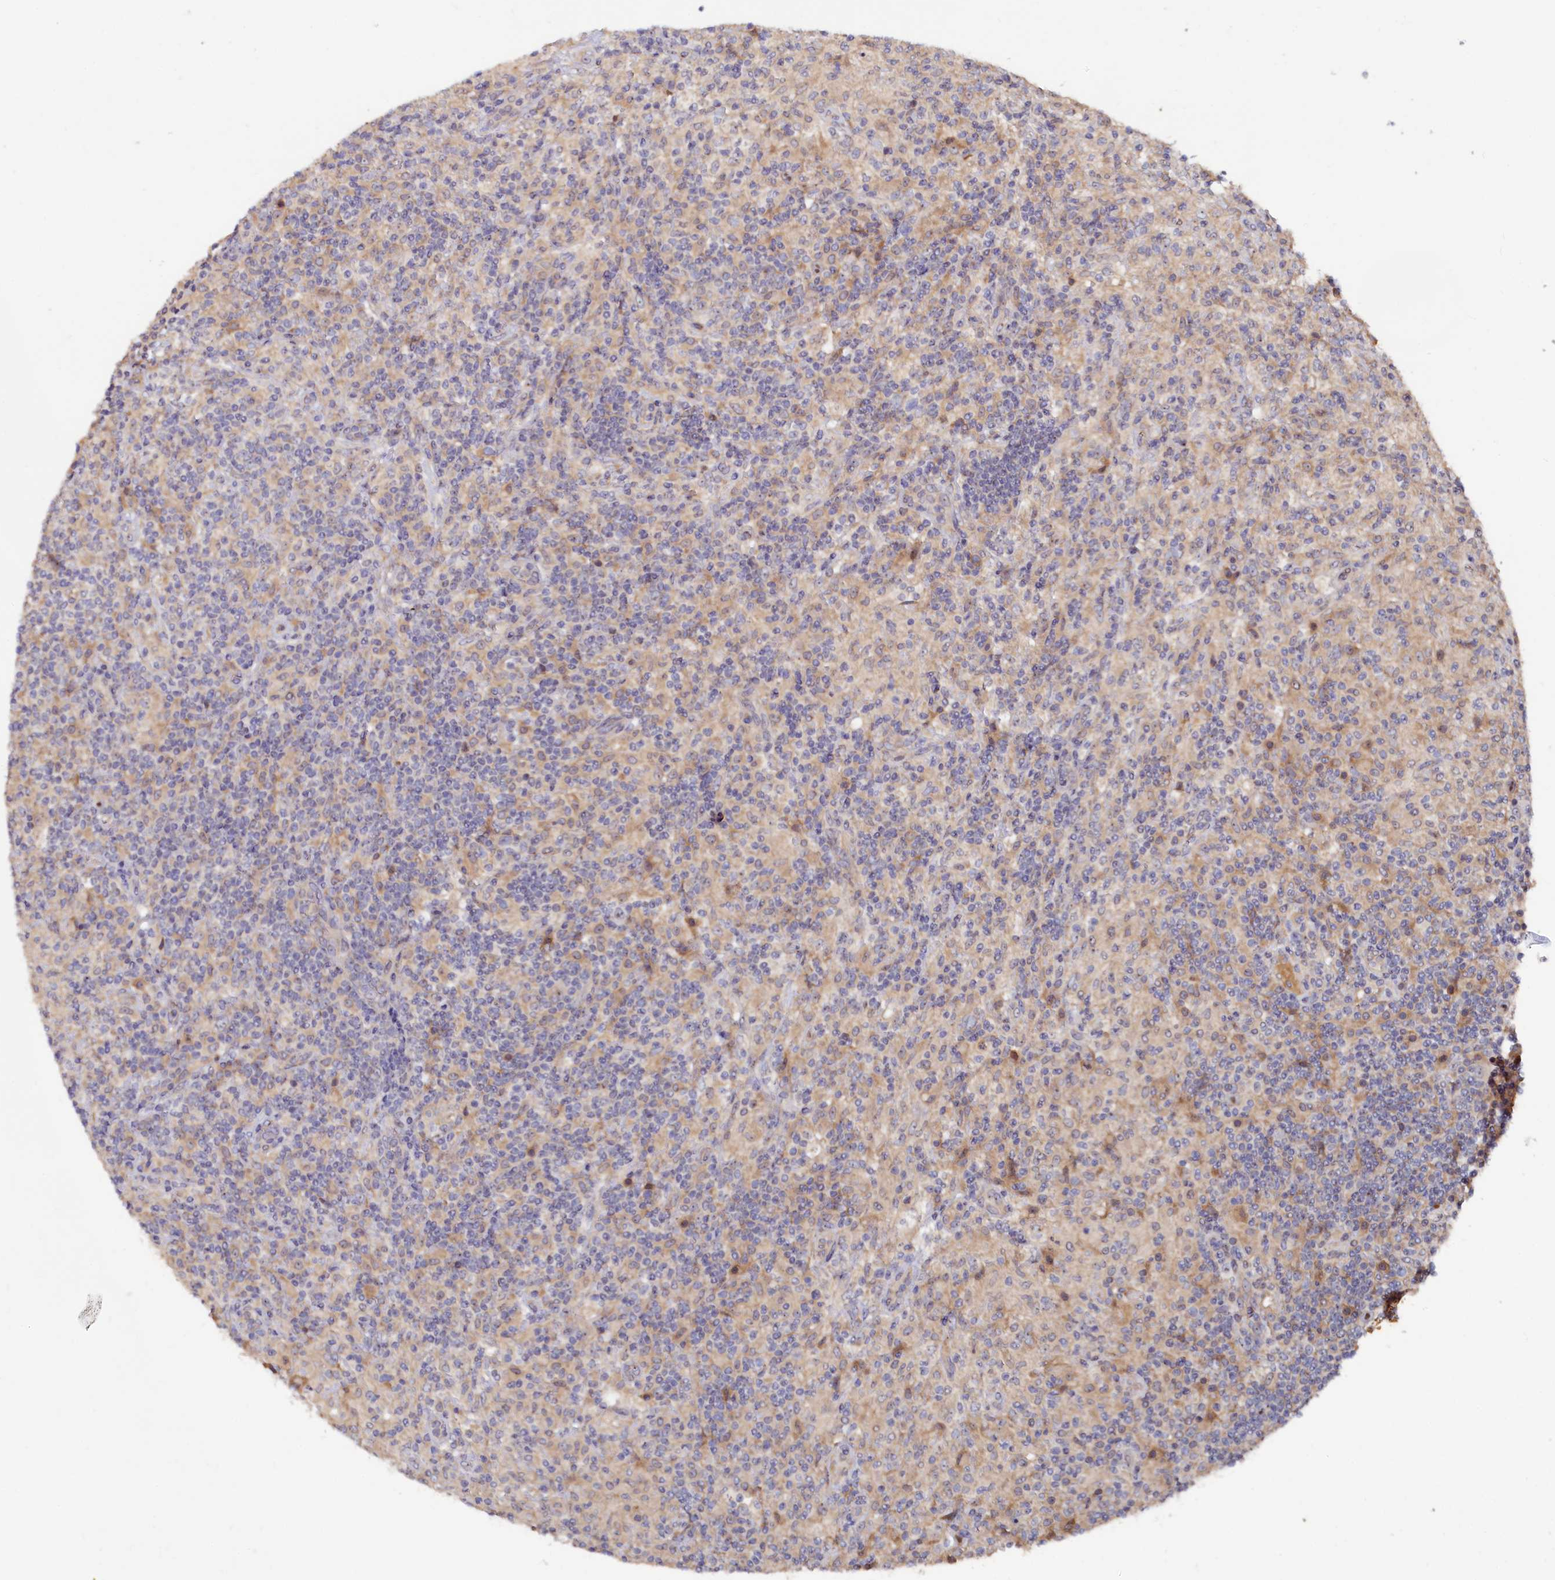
{"staining": {"intensity": "negative", "quantity": "none", "location": "none"}, "tissue": "lymphoma", "cell_type": "Tumor cells", "image_type": "cancer", "snomed": [{"axis": "morphology", "description": "Hodgkin's disease, NOS"}, {"axis": "topography", "description": "Lymph node"}], "caption": "Protein analysis of Hodgkin's disease displays no significant expression in tumor cells.", "gene": "RGS7BP", "patient": {"sex": "male", "age": 70}}